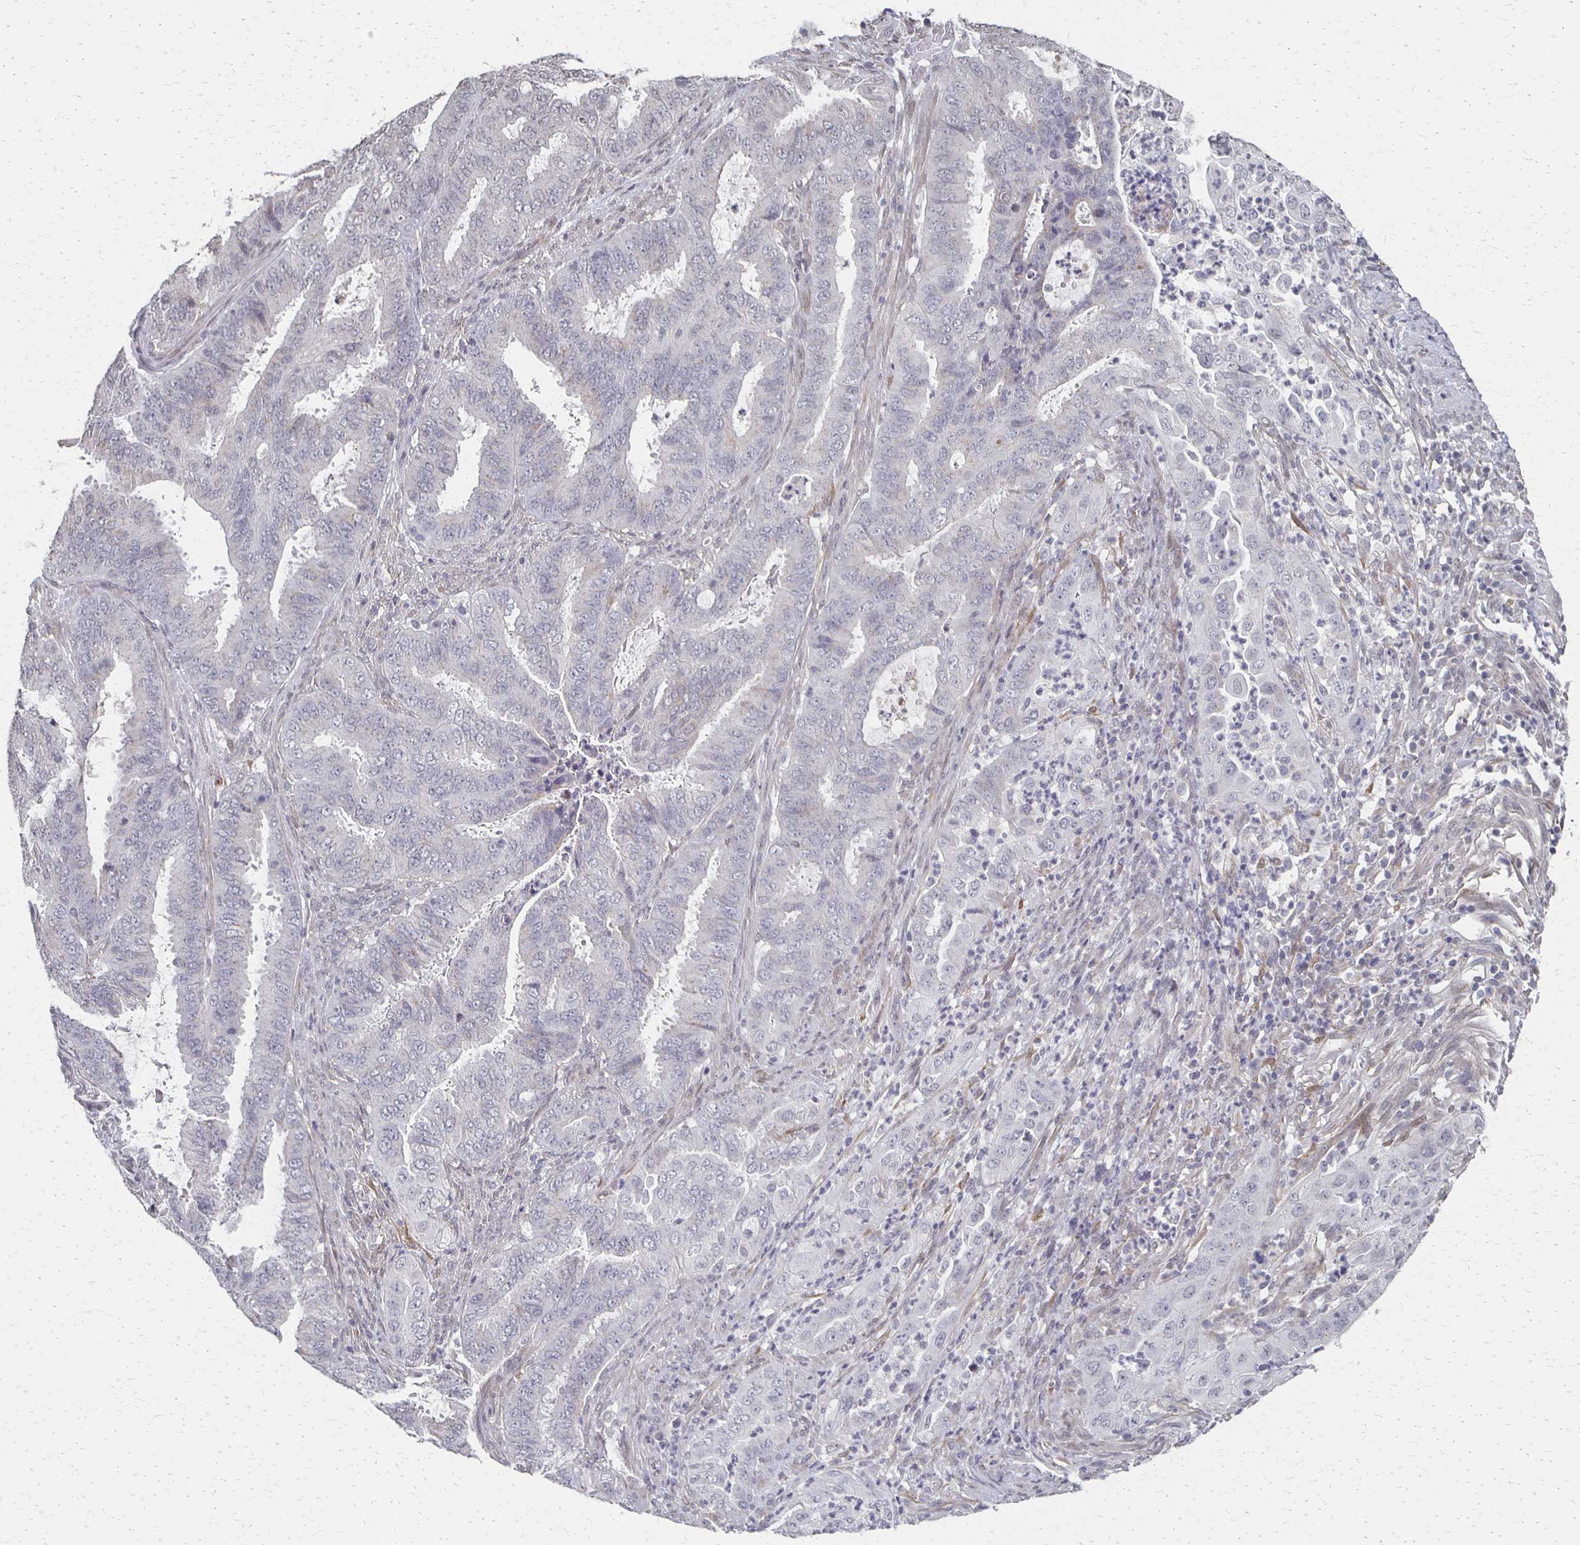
{"staining": {"intensity": "negative", "quantity": "none", "location": "none"}, "tissue": "endometrial cancer", "cell_type": "Tumor cells", "image_type": "cancer", "snomed": [{"axis": "morphology", "description": "Adenocarcinoma, NOS"}, {"axis": "topography", "description": "Endometrium"}], "caption": "Human endometrial adenocarcinoma stained for a protein using immunohistochemistry displays no expression in tumor cells.", "gene": "DAB1", "patient": {"sex": "female", "age": 51}}